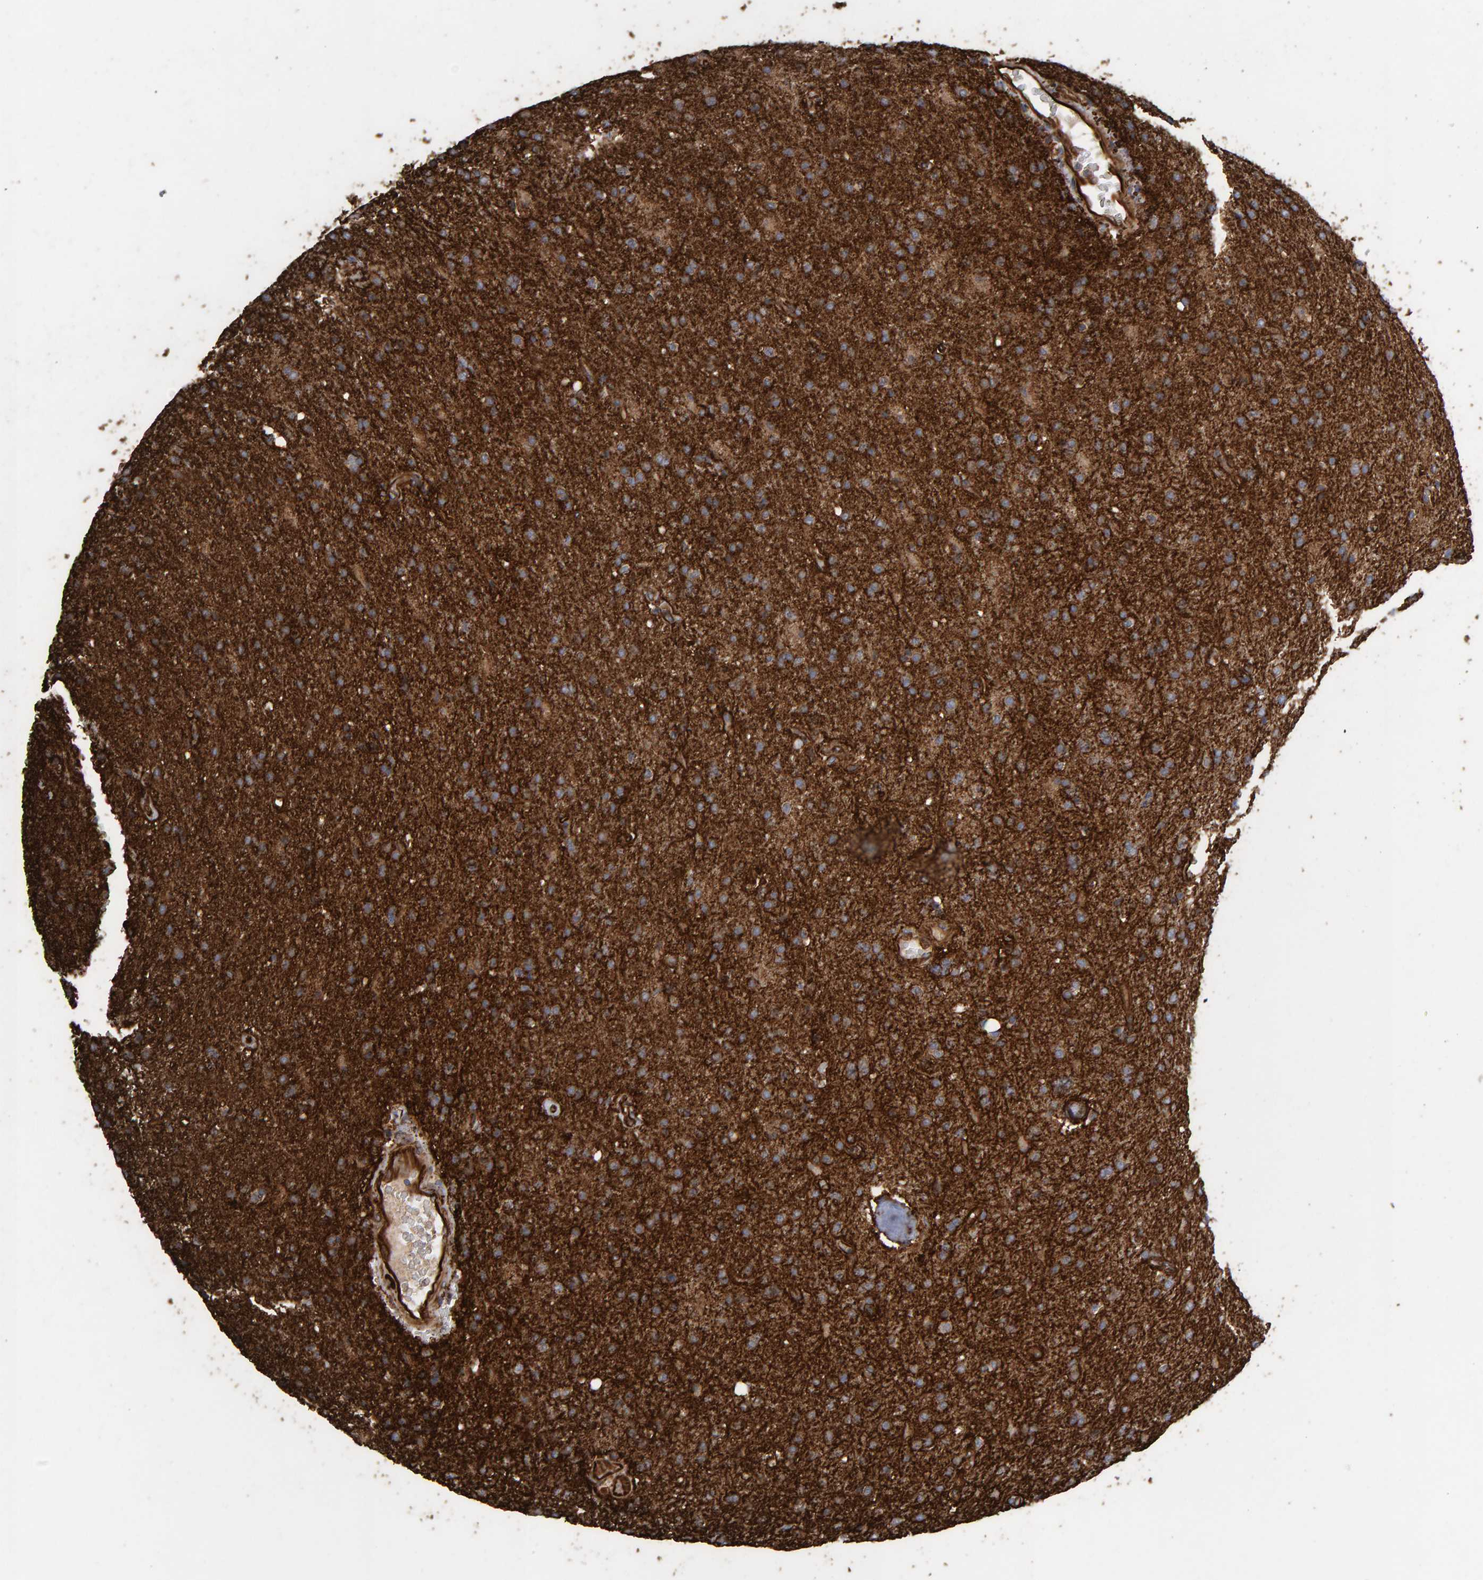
{"staining": {"intensity": "moderate", "quantity": ">75%", "location": "cytoplasmic/membranous"}, "tissue": "glioma", "cell_type": "Tumor cells", "image_type": "cancer", "snomed": [{"axis": "morphology", "description": "Glioma, malignant, High grade"}, {"axis": "topography", "description": "Brain"}], "caption": "Glioma stained with DAB (3,3'-diaminobenzidine) immunohistochemistry shows medium levels of moderate cytoplasmic/membranous positivity in approximately >75% of tumor cells.", "gene": "ZNF347", "patient": {"sex": "male", "age": 72}}